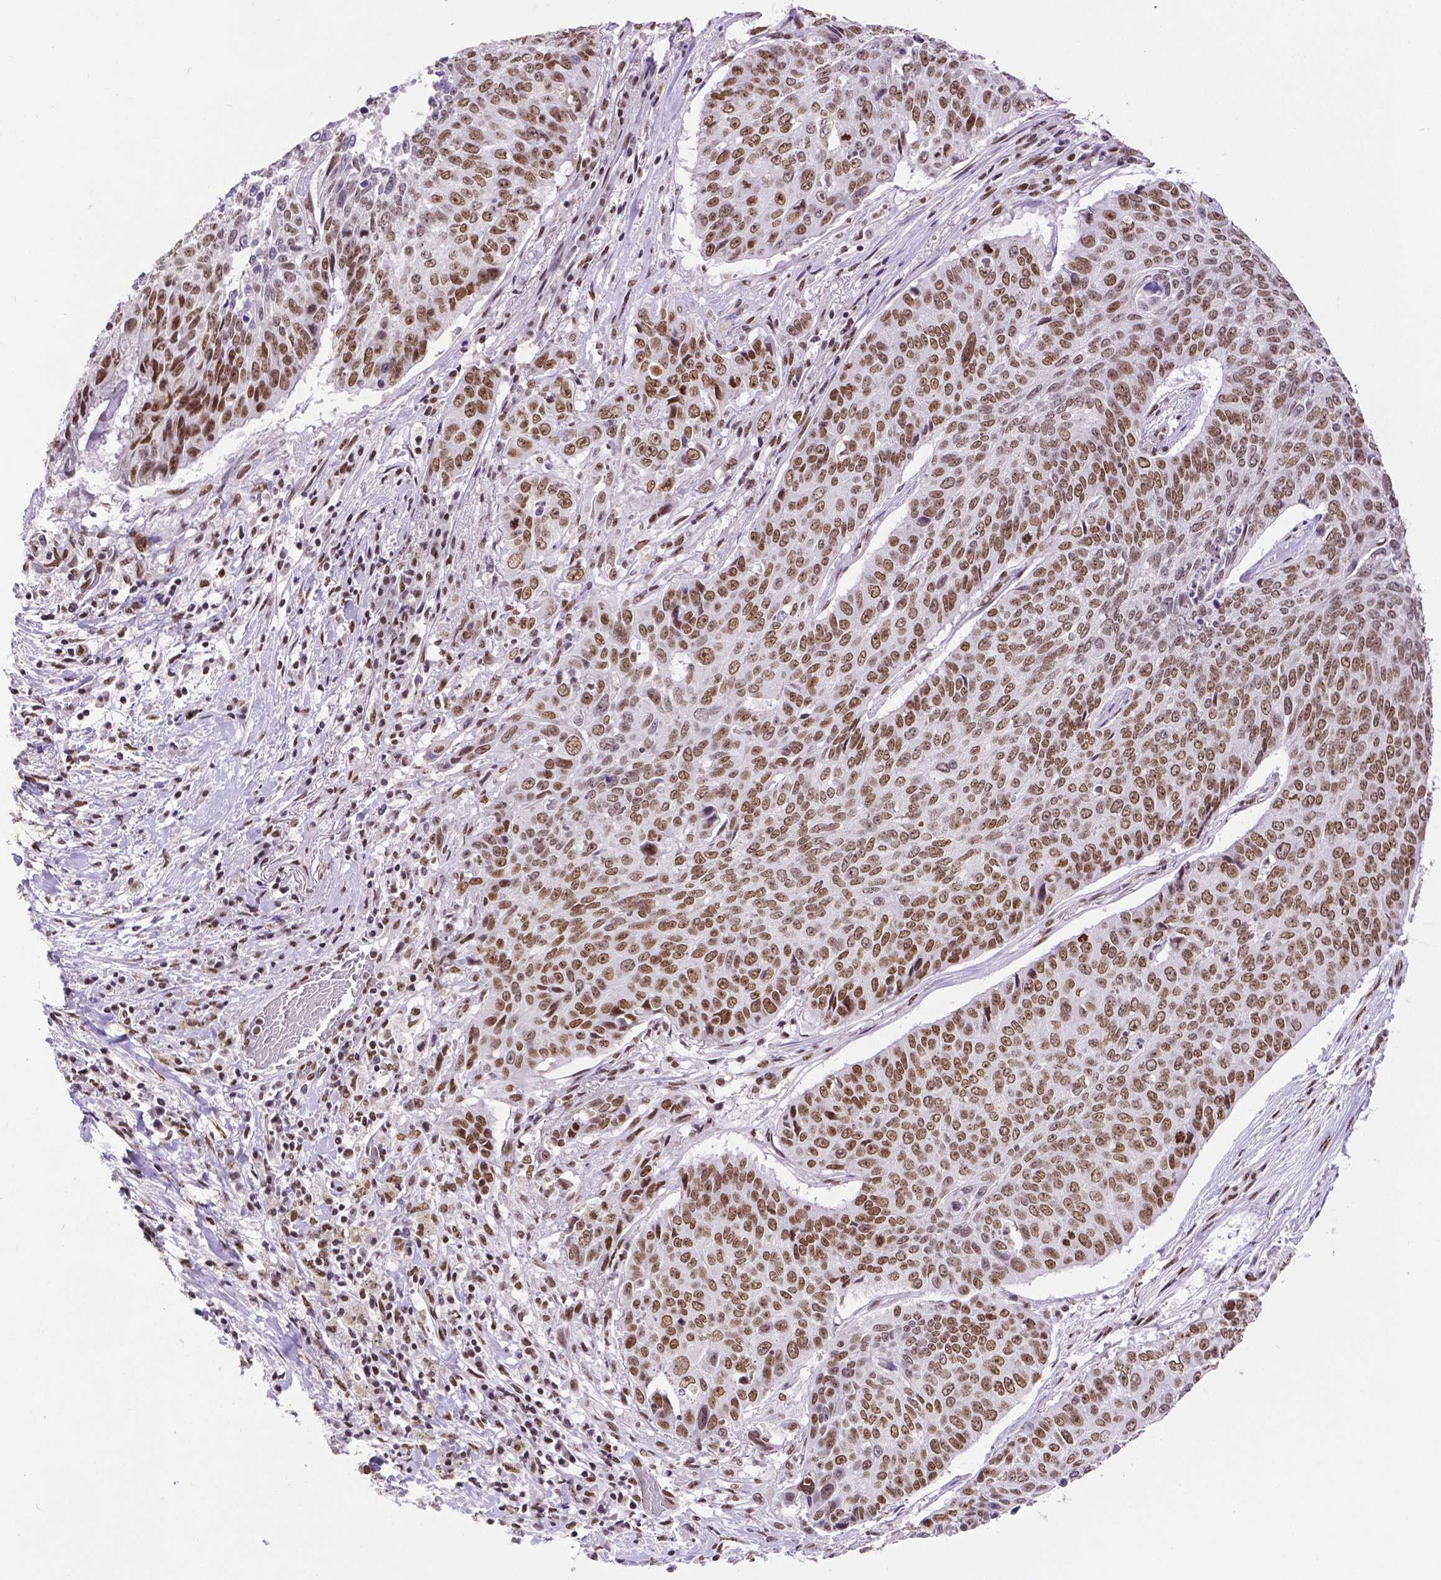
{"staining": {"intensity": "moderate", "quantity": ">75%", "location": "nuclear"}, "tissue": "lung cancer", "cell_type": "Tumor cells", "image_type": "cancer", "snomed": [{"axis": "morphology", "description": "Normal tissue, NOS"}, {"axis": "morphology", "description": "Squamous cell carcinoma, NOS"}, {"axis": "topography", "description": "Bronchus"}, {"axis": "topography", "description": "Lung"}], "caption": "Immunohistochemical staining of human lung cancer (squamous cell carcinoma) reveals medium levels of moderate nuclear positivity in about >75% of tumor cells.", "gene": "ATRX", "patient": {"sex": "male", "age": 64}}